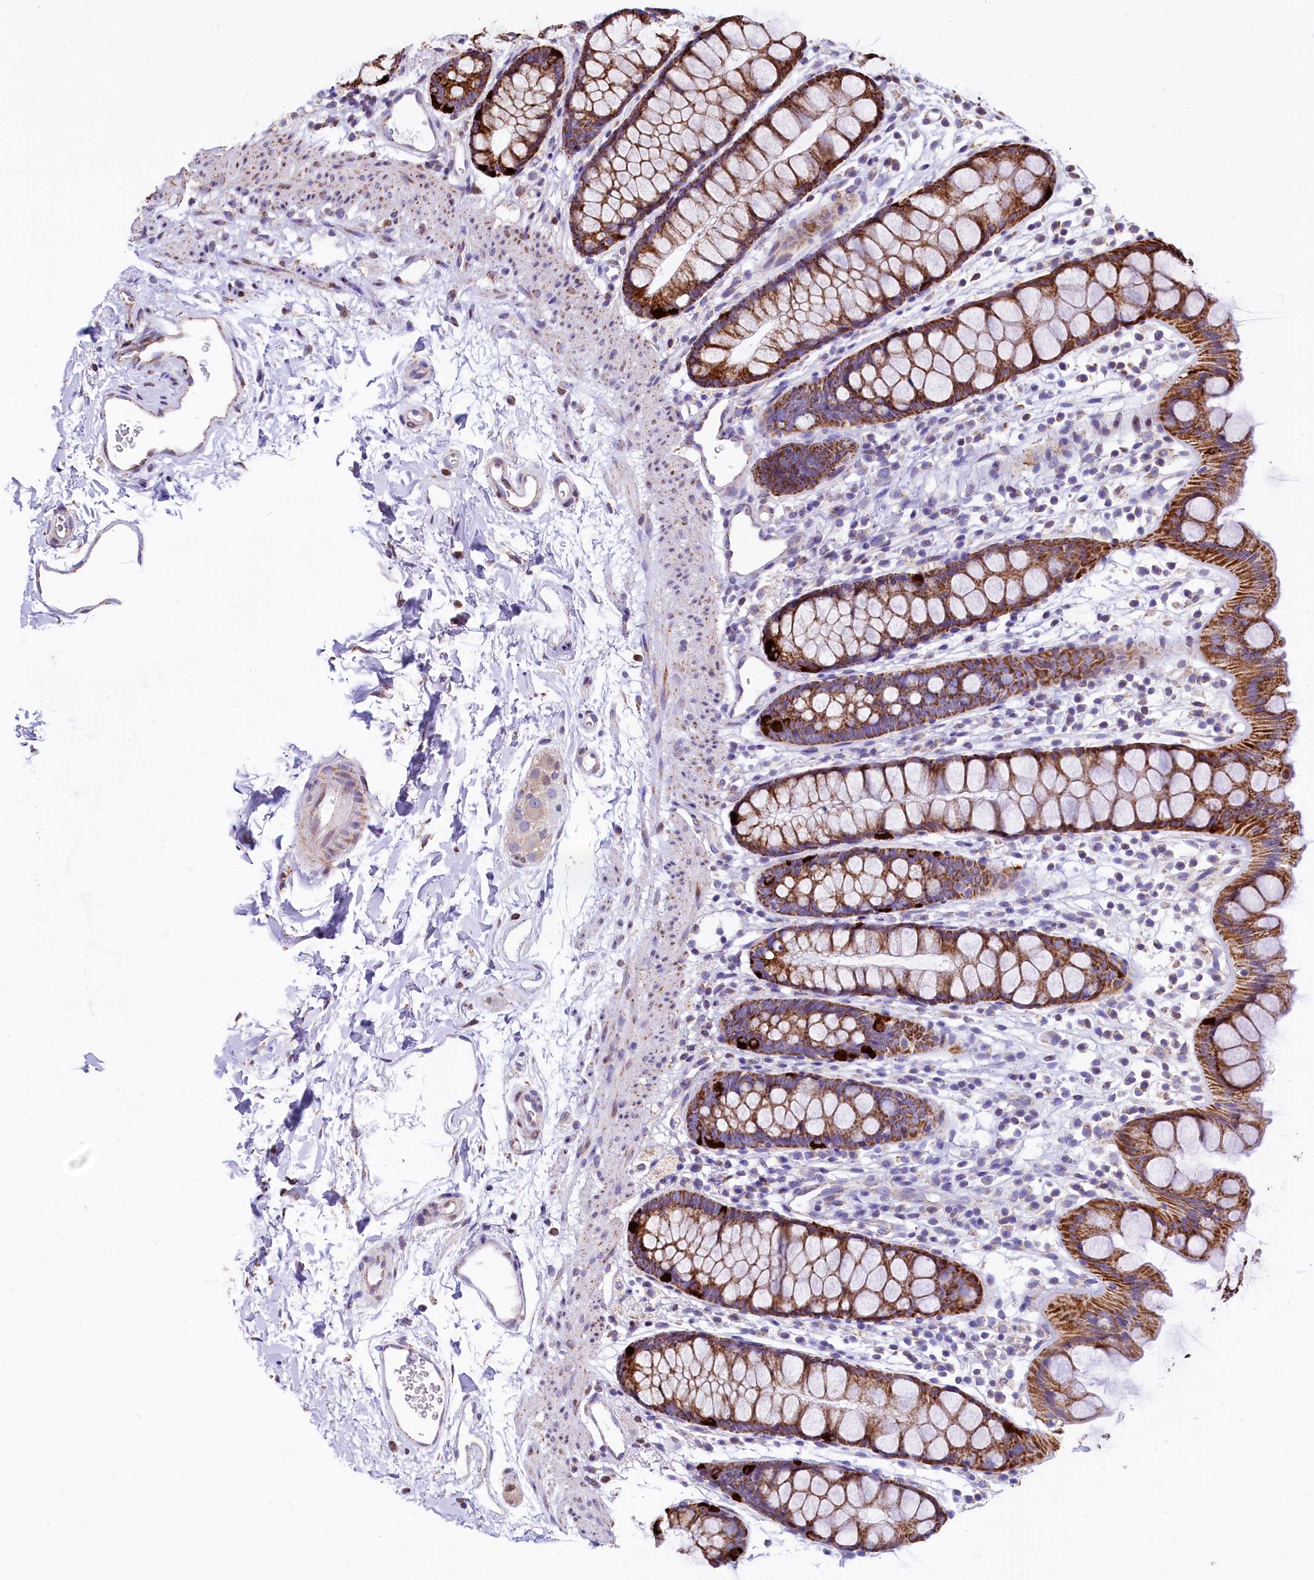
{"staining": {"intensity": "strong", "quantity": ">75%", "location": "cytoplasmic/membranous"}, "tissue": "rectum", "cell_type": "Glandular cells", "image_type": "normal", "snomed": [{"axis": "morphology", "description": "Normal tissue, NOS"}, {"axis": "topography", "description": "Rectum"}], "caption": "A high amount of strong cytoplasmic/membranous positivity is identified in approximately >75% of glandular cells in normal rectum.", "gene": "VWCE", "patient": {"sex": "female", "age": 65}}